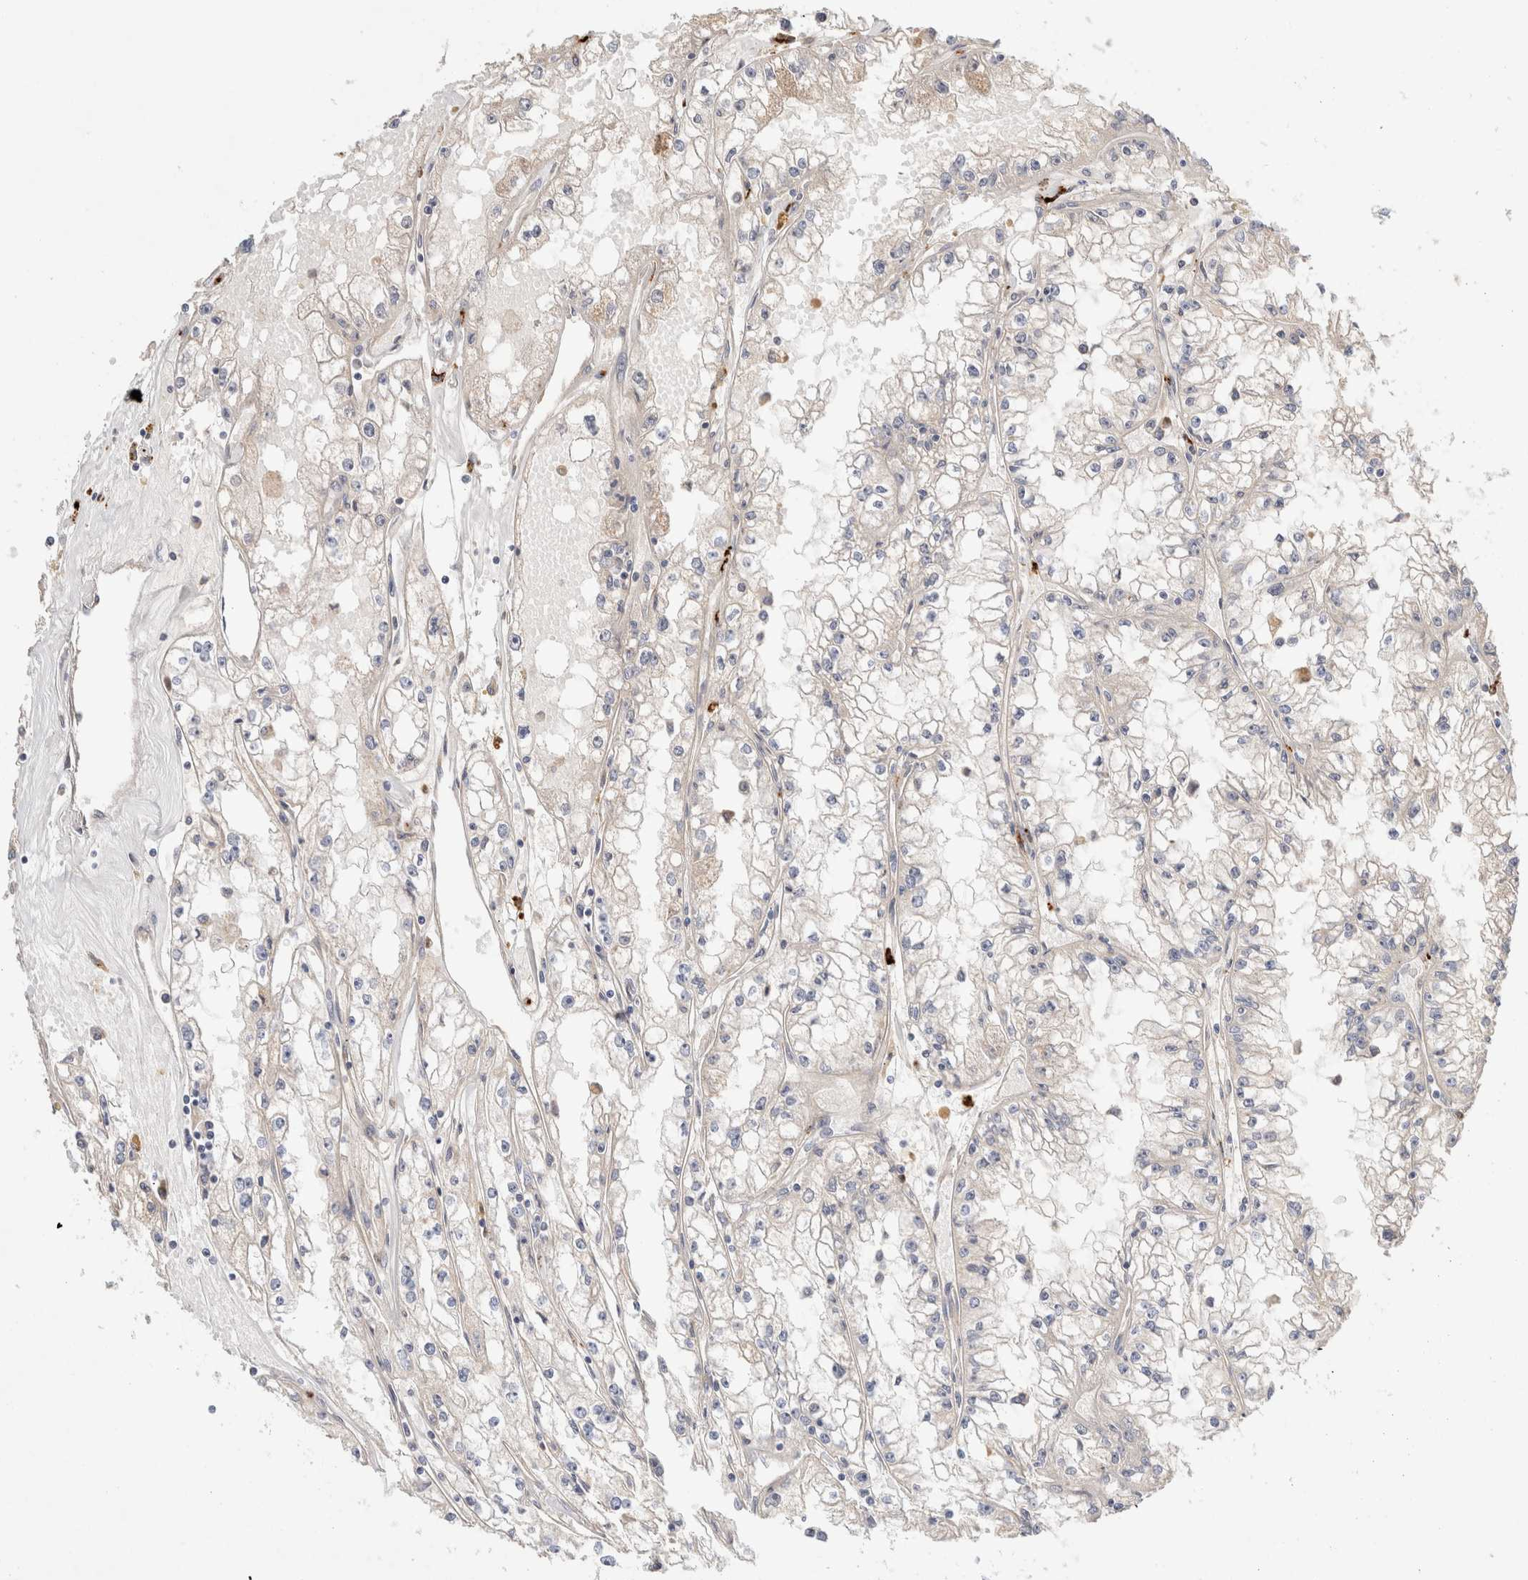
{"staining": {"intensity": "negative", "quantity": "none", "location": "none"}, "tissue": "renal cancer", "cell_type": "Tumor cells", "image_type": "cancer", "snomed": [{"axis": "morphology", "description": "Adenocarcinoma, NOS"}, {"axis": "topography", "description": "Kidney"}], "caption": "This is a photomicrograph of immunohistochemistry staining of adenocarcinoma (renal), which shows no expression in tumor cells. (Immunohistochemistry, brightfield microscopy, high magnification).", "gene": "B3GNTL1", "patient": {"sex": "male", "age": 56}}